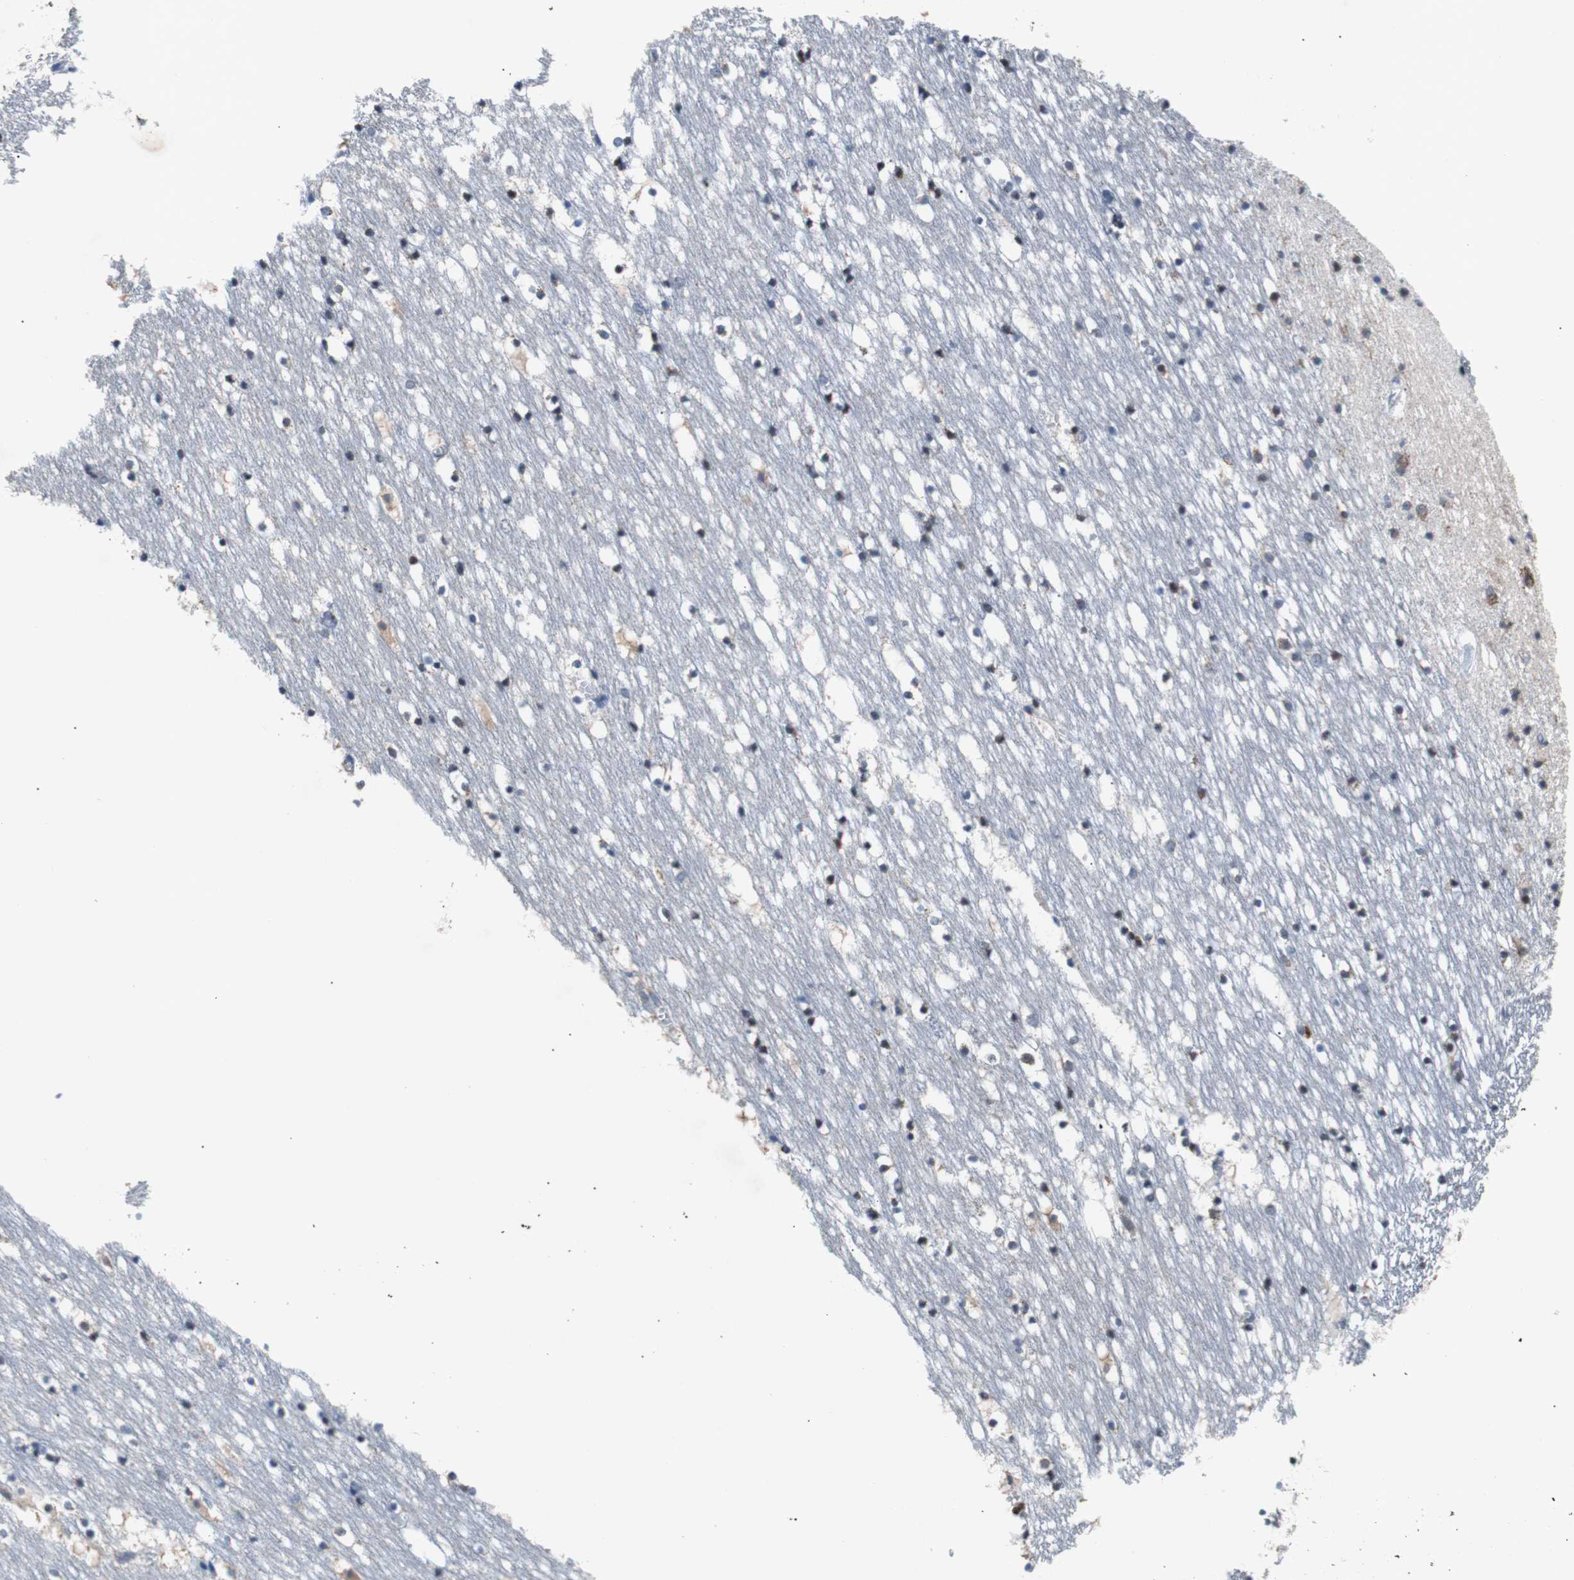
{"staining": {"intensity": "moderate", "quantity": "25%-75%", "location": "cytoplasmic/membranous"}, "tissue": "caudate", "cell_type": "Glial cells", "image_type": "normal", "snomed": [{"axis": "morphology", "description": "Normal tissue, NOS"}, {"axis": "topography", "description": "Lateral ventricle wall"}], "caption": "DAB immunohistochemical staining of unremarkable caudate reveals moderate cytoplasmic/membranous protein positivity in about 25%-75% of glial cells. Immunohistochemistry stains the protein in brown and the nuclei are stained blue.", "gene": "PITRM1", "patient": {"sex": "male", "age": 45}}